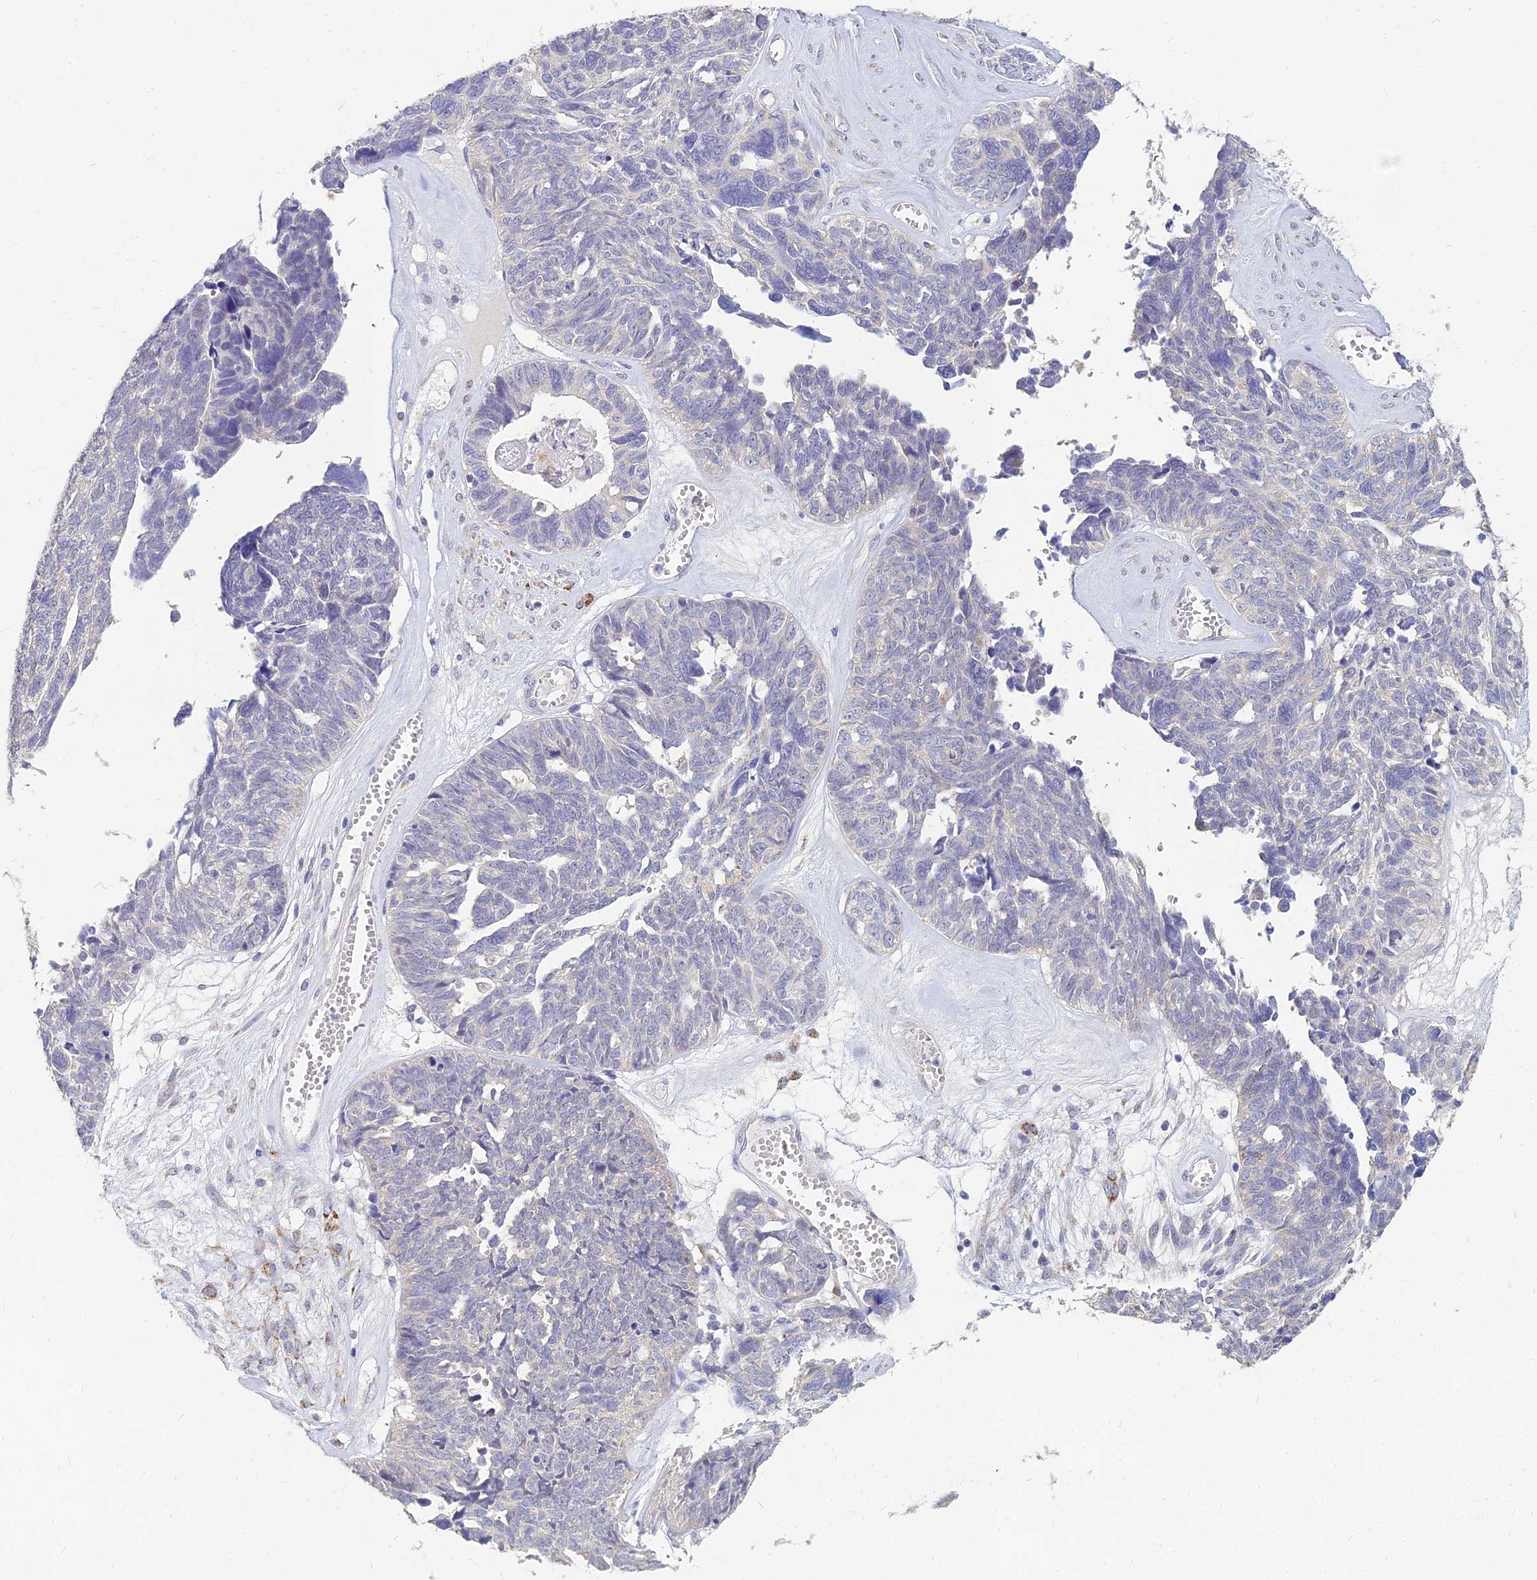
{"staining": {"intensity": "negative", "quantity": "none", "location": "none"}, "tissue": "ovarian cancer", "cell_type": "Tumor cells", "image_type": "cancer", "snomed": [{"axis": "morphology", "description": "Cystadenocarcinoma, serous, NOS"}, {"axis": "topography", "description": "Ovary"}], "caption": "Immunohistochemistry photomicrograph of neoplastic tissue: ovarian cancer (serous cystadenocarcinoma) stained with DAB (3,3'-diaminobenzidine) shows no significant protein expression in tumor cells. (DAB IHC visualized using brightfield microscopy, high magnification).", "gene": "NPY", "patient": {"sex": "female", "age": 79}}